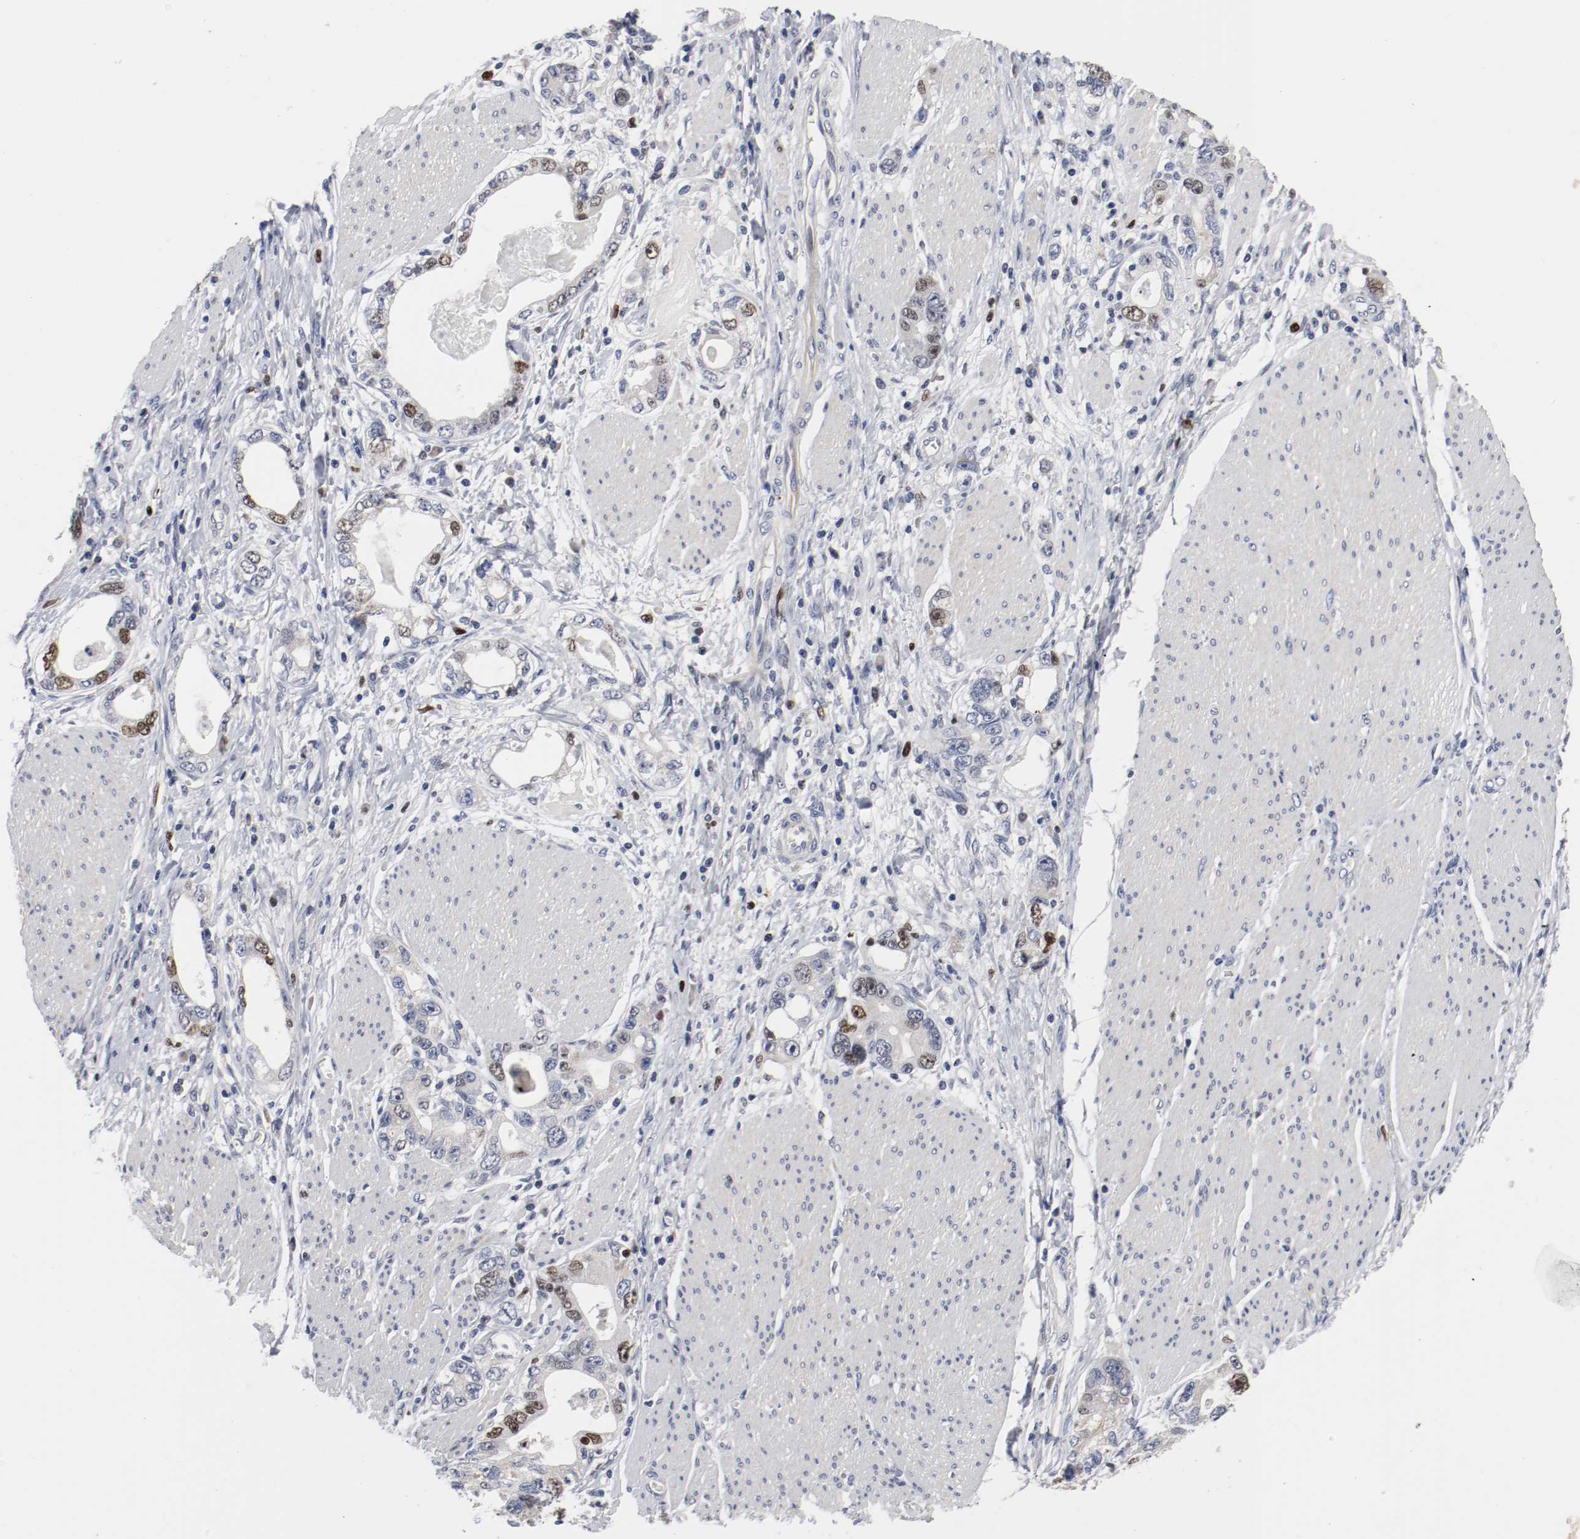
{"staining": {"intensity": "strong", "quantity": "25%-75%", "location": "nuclear"}, "tissue": "stomach cancer", "cell_type": "Tumor cells", "image_type": "cancer", "snomed": [{"axis": "morphology", "description": "Adenocarcinoma, NOS"}, {"axis": "topography", "description": "Stomach, lower"}], "caption": "Immunohistochemistry image of neoplastic tissue: adenocarcinoma (stomach) stained using immunohistochemistry displays high levels of strong protein expression localized specifically in the nuclear of tumor cells, appearing as a nuclear brown color.", "gene": "MCM6", "patient": {"sex": "female", "age": 93}}